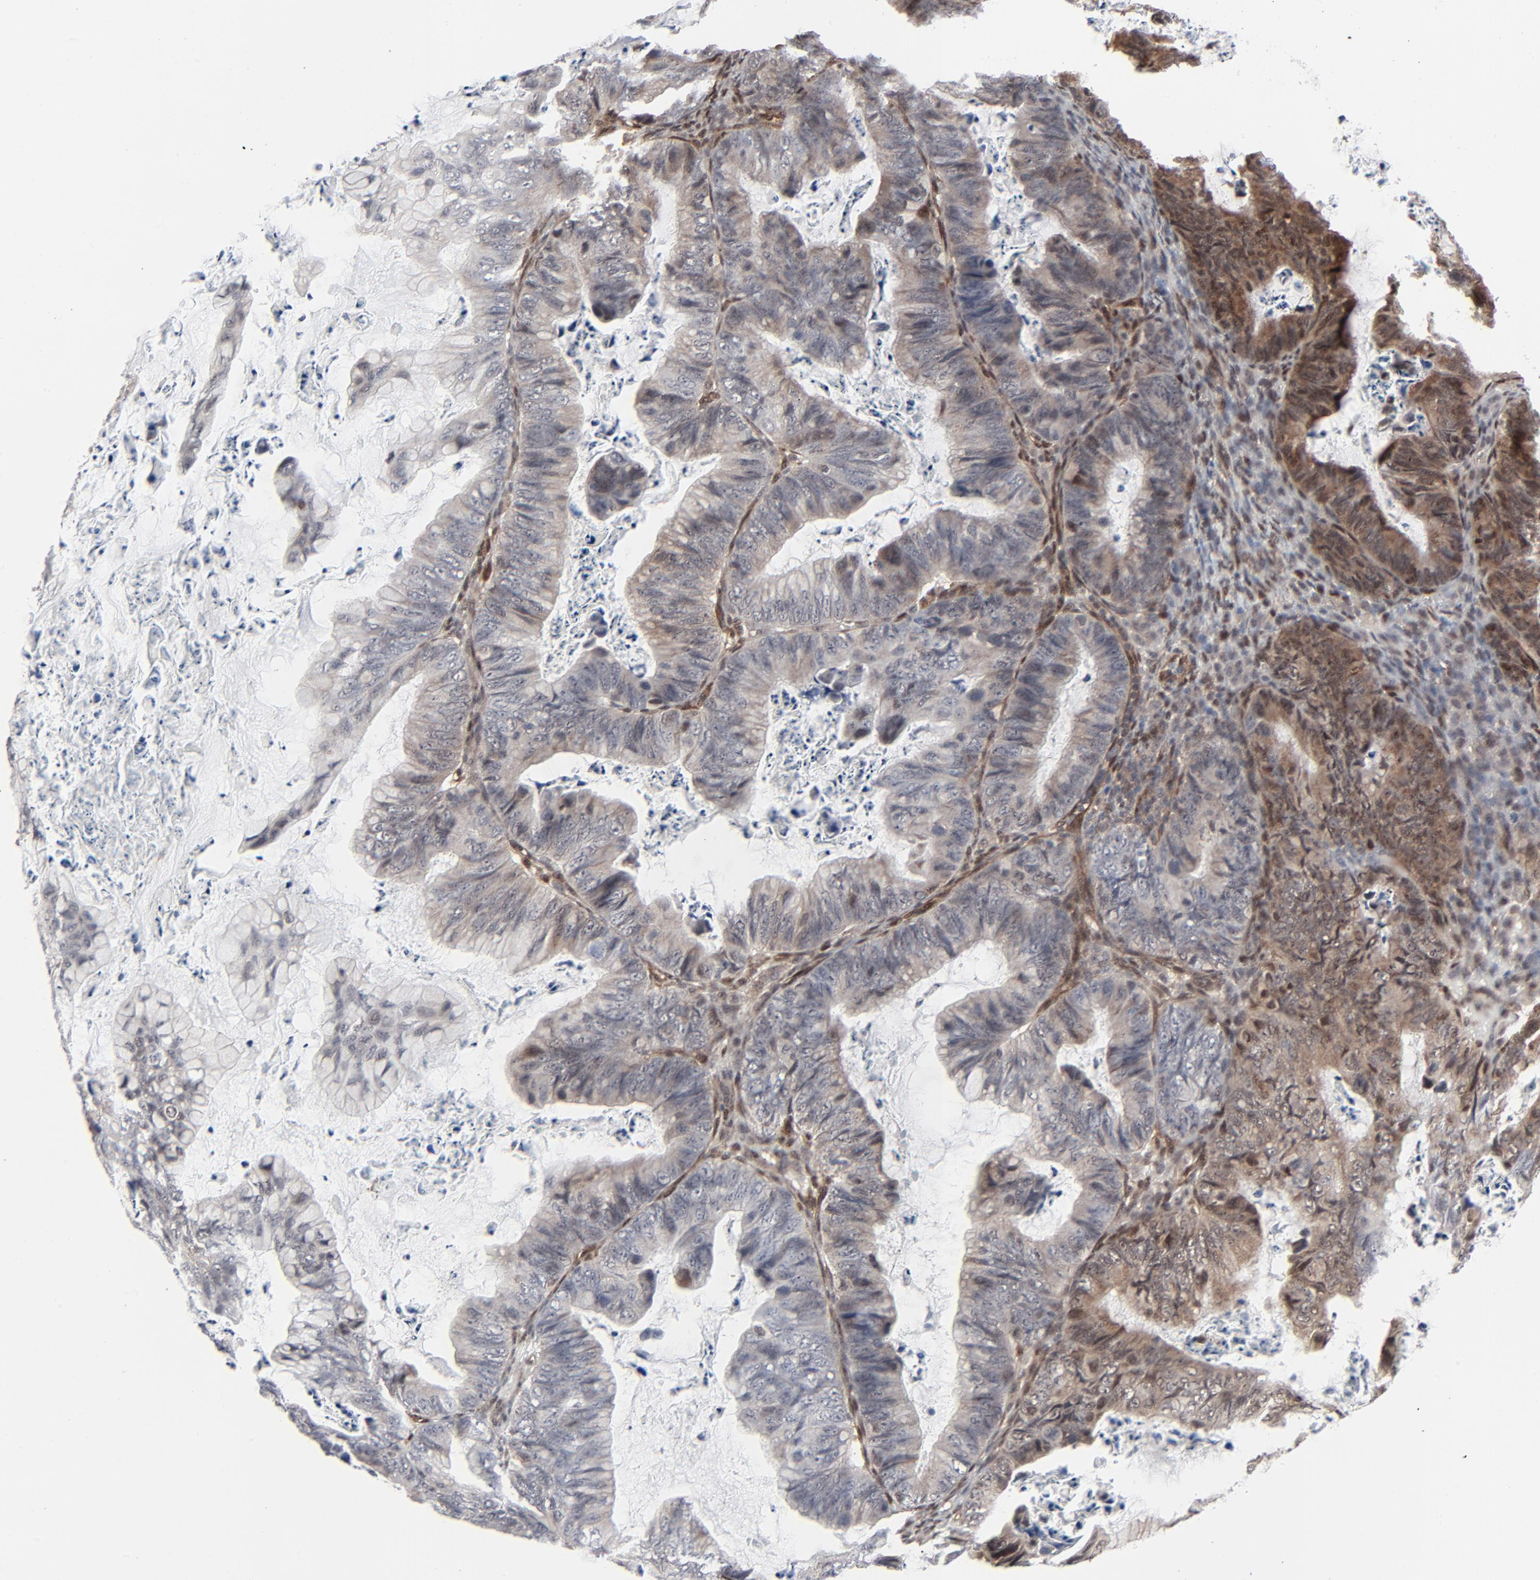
{"staining": {"intensity": "weak", "quantity": "<25%", "location": "cytoplasmic/membranous,nuclear"}, "tissue": "ovarian cancer", "cell_type": "Tumor cells", "image_type": "cancer", "snomed": [{"axis": "morphology", "description": "Cystadenocarcinoma, mucinous, NOS"}, {"axis": "topography", "description": "Ovary"}], "caption": "Immunohistochemical staining of mucinous cystadenocarcinoma (ovarian) demonstrates no significant expression in tumor cells. Brightfield microscopy of IHC stained with DAB (brown) and hematoxylin (blue), captured at high magnification.", "gene": "AKT1", "patient": {"sex": "female", "age": 36}}